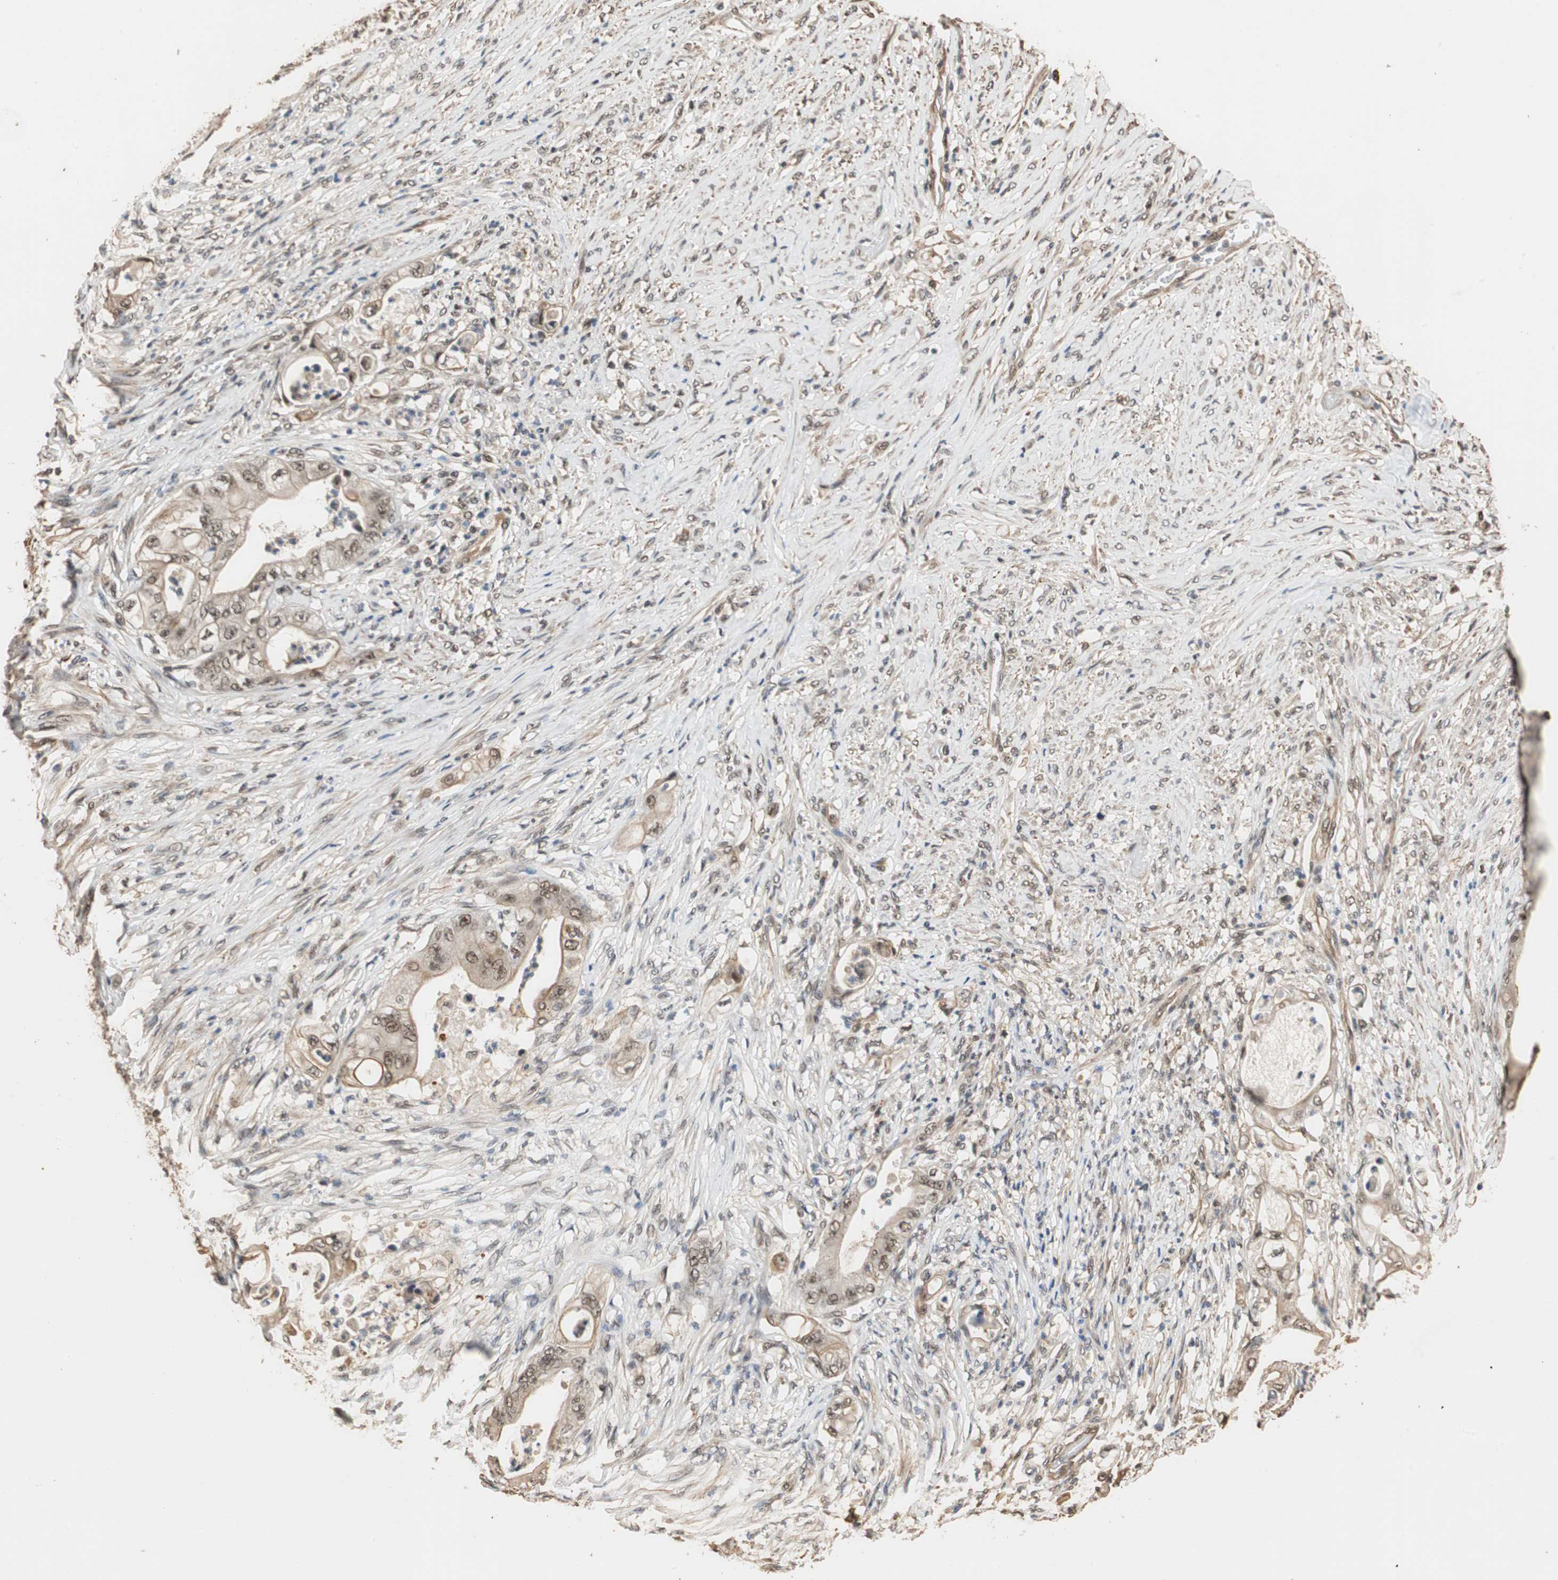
{"staining": {"intensity": "moderate", "quantity": ">75%", "location": "cytoplasmic/membranous,nuclear"}, "tissue": "stomach cancer", "cell_type": "Tumor cells", "image_type": "cancer", "snomed": [{"axis": "morphology", "description": "Adenocarcinoma, NOS"}, {"axis": "topography", "description": "Stomach"}], "caption": "IHC histopathology image of stomach cancer stained for a protein (brown), which displays medium levels of moderate cytoplasmic/membranous and nuclear expression in about >75% of tumor cells.", "gene": "CDC5L", "patient": {"sex": "female", "age": 73}}